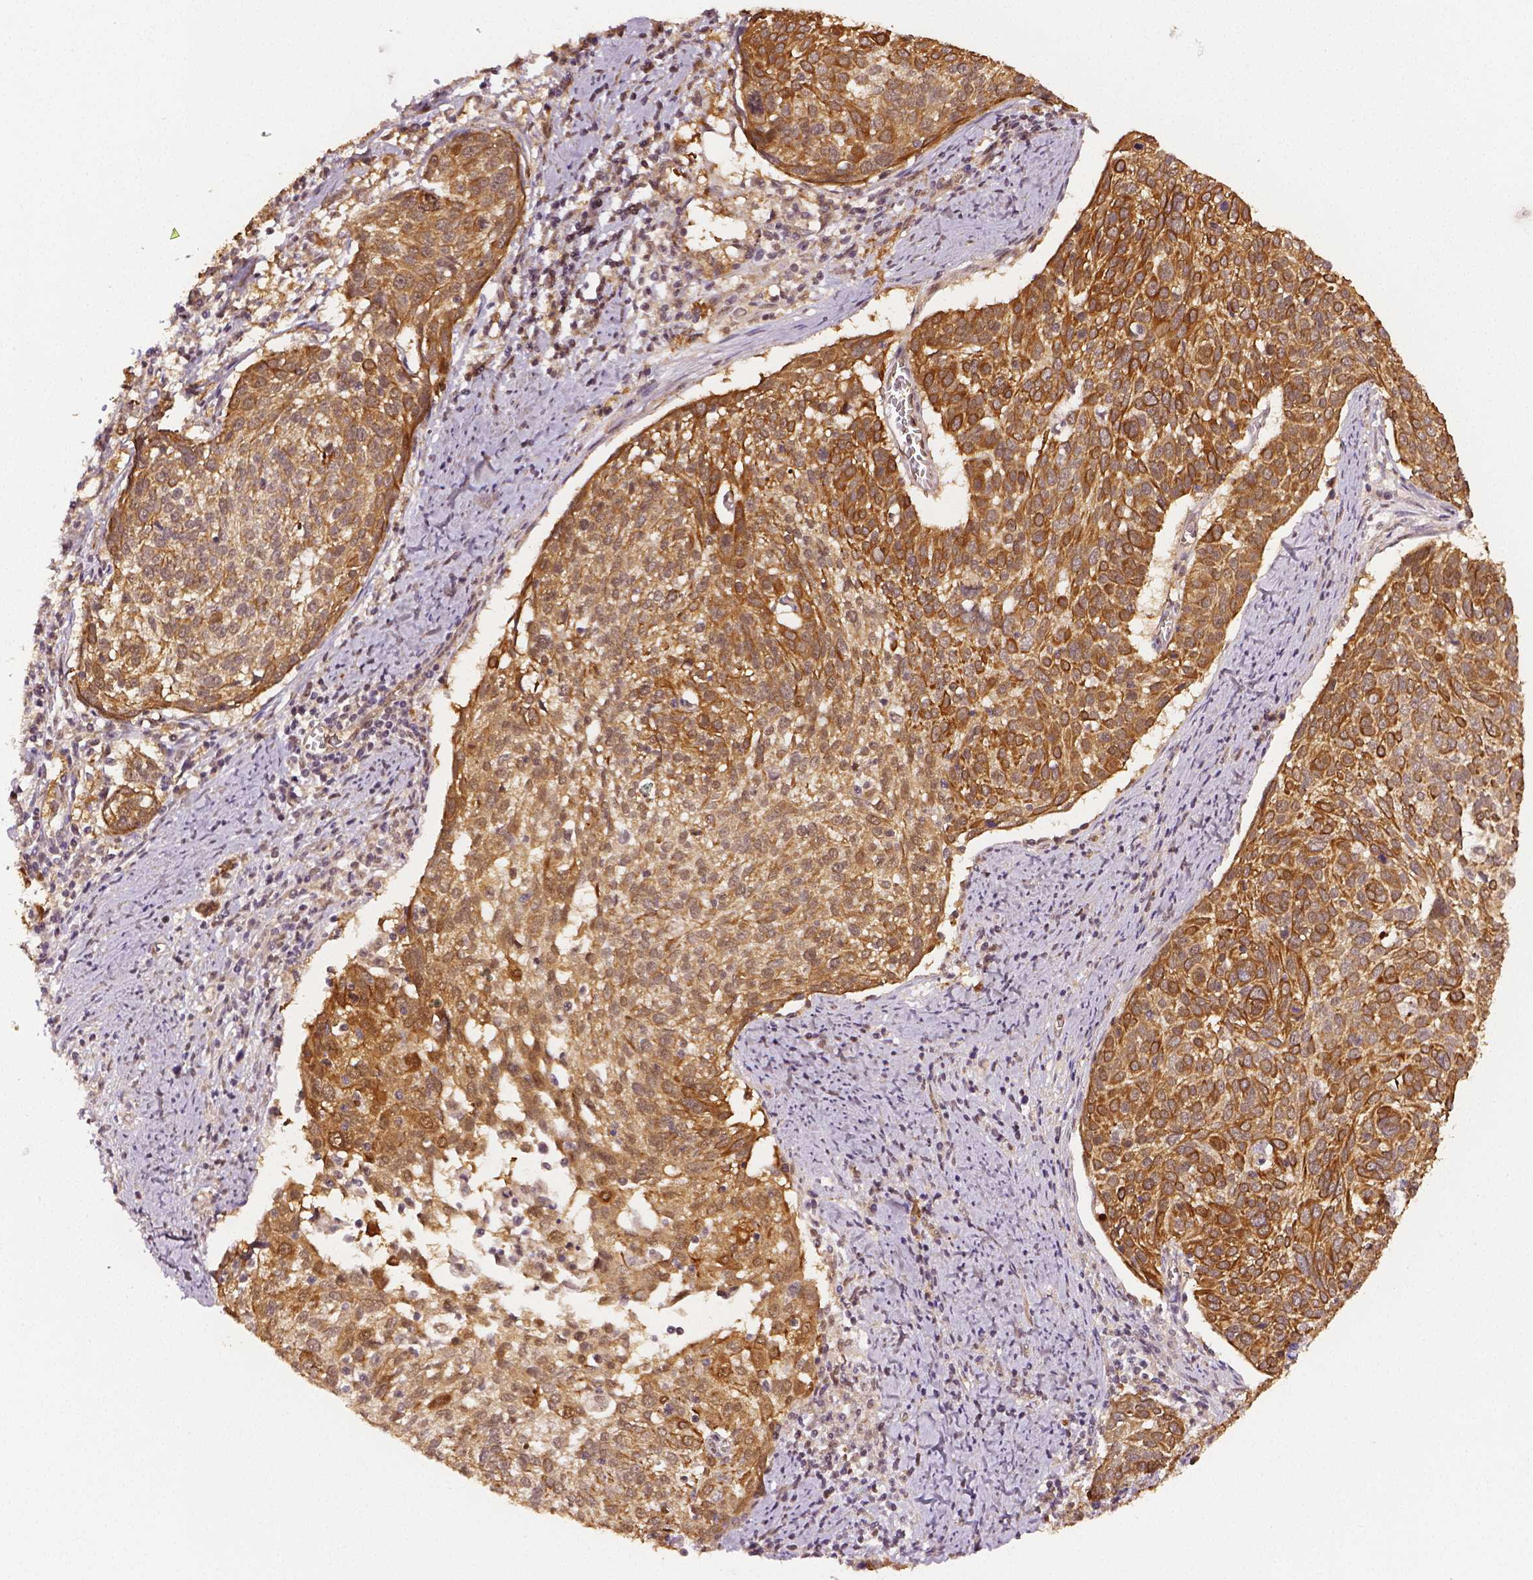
{"staining": {"intensity": "strong", "quantity": ">75%", "location": "cytoplasmic/membranous"}, "tissue": "cervical cancer", "cell_type": "Tumor cells", "image_type": "cancer", "snomed": [{"axis": "morphology", "description": "Squamous cell carcinoma, NOS"}, {"axis": "topography", "description": "Cervix"}], "caption": "Cervical squamous cell carcinoma stained with a protein marker displays strong staining in tumor cells.", "gene": "STAT3", "patient": {"sex": "female", "age": 39}}